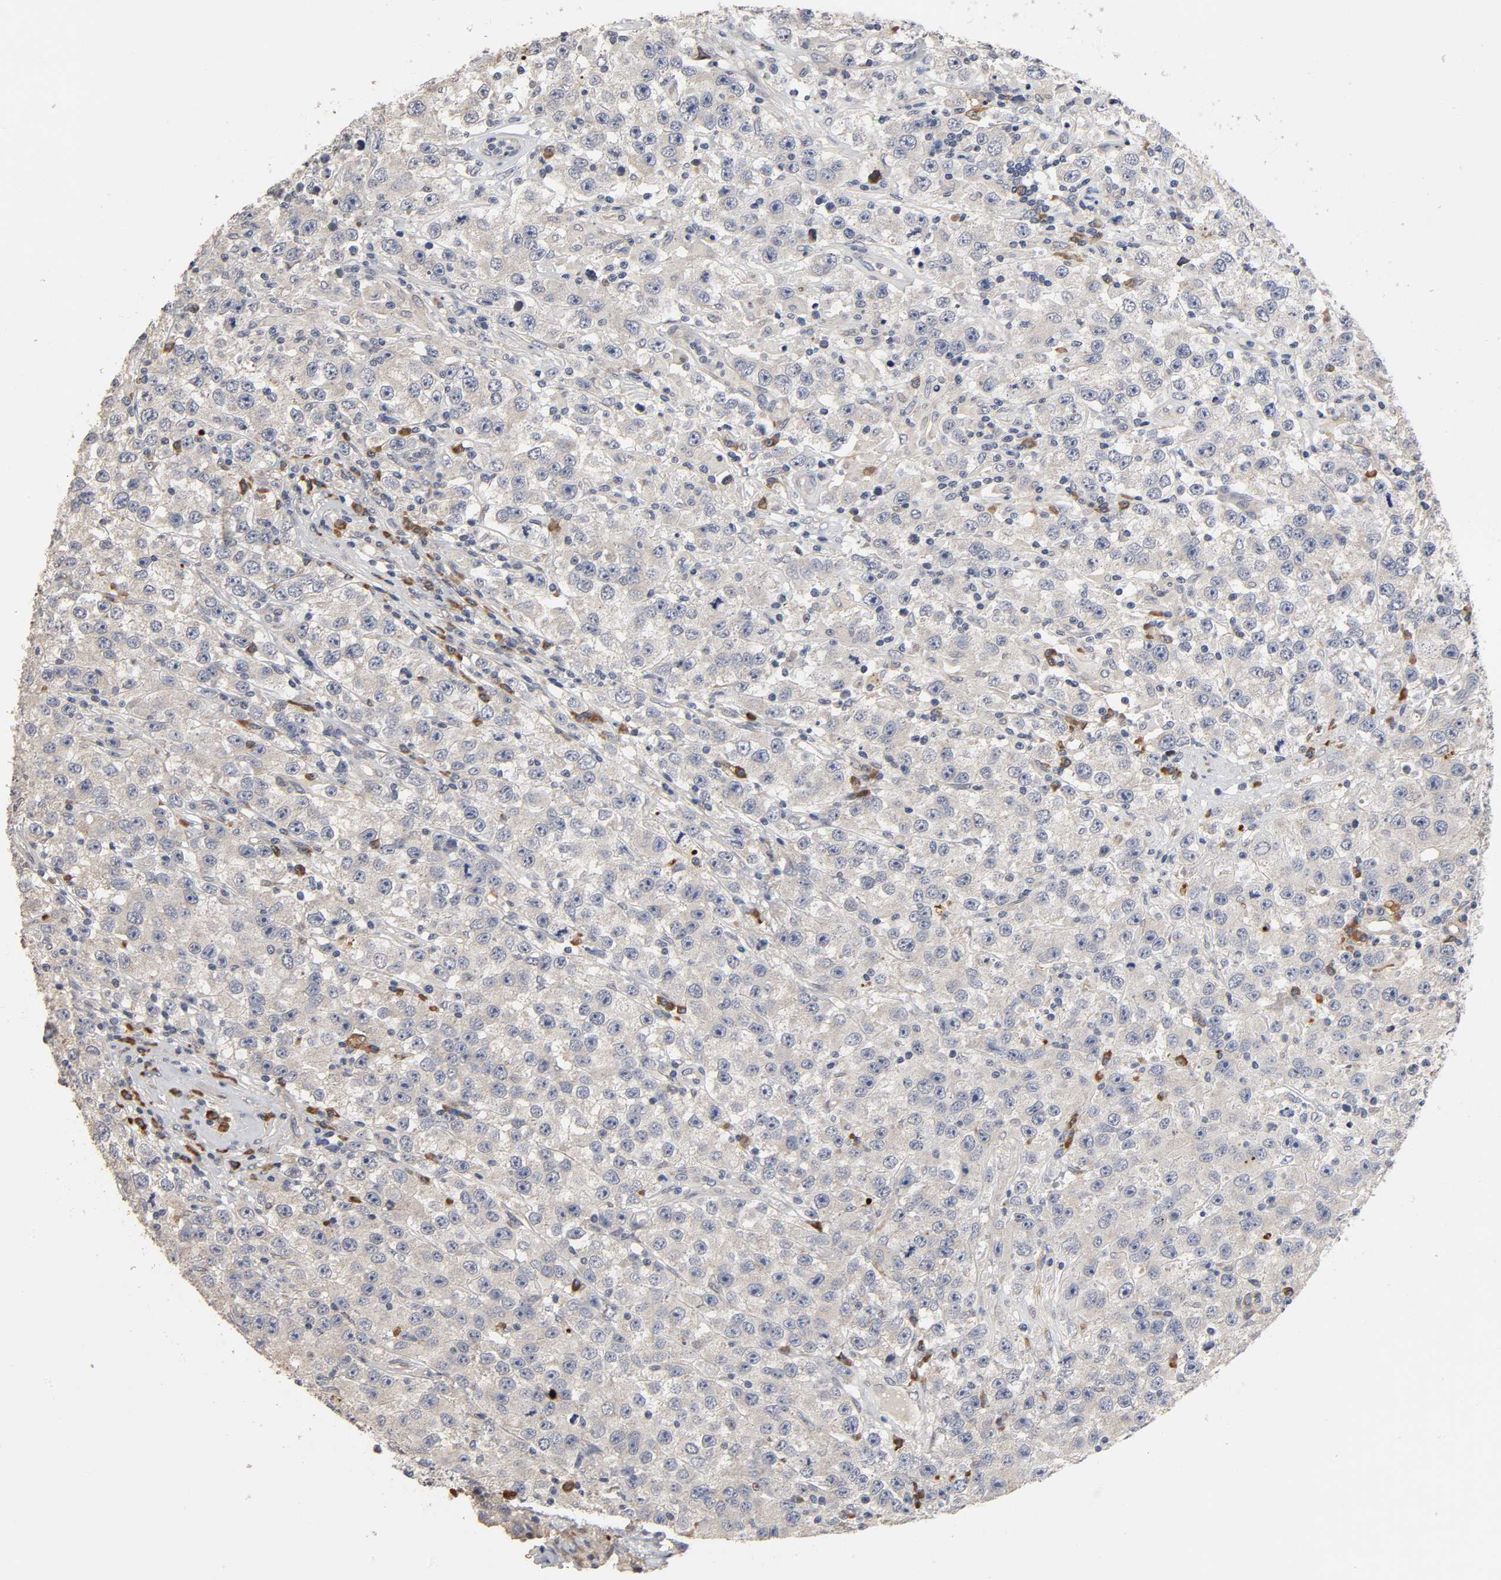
{"staining": {"intensity": "negative", "quantity": "none", "location": "none"}, "tissue": "testis cancer", "cell_type": "Tumor cells", "image_type": "cancer", "snomed": [{"axis": "morphology", "description": "Seminoma, NOS"}, {"axis": "topography", "description": "Testis"}], "caption": "Image shows no significant protein staining in tumor cells of testis cancer (seminoma). Brightfield microscopy of immunohistochemistry (IHC) stained with DAB (3,3'-diaminobenzidine) (brown) and hematoxylin (blue), captured at high magnification.", "gene": "HDLBP", "patient": {"sex": "male", "age": 52}}